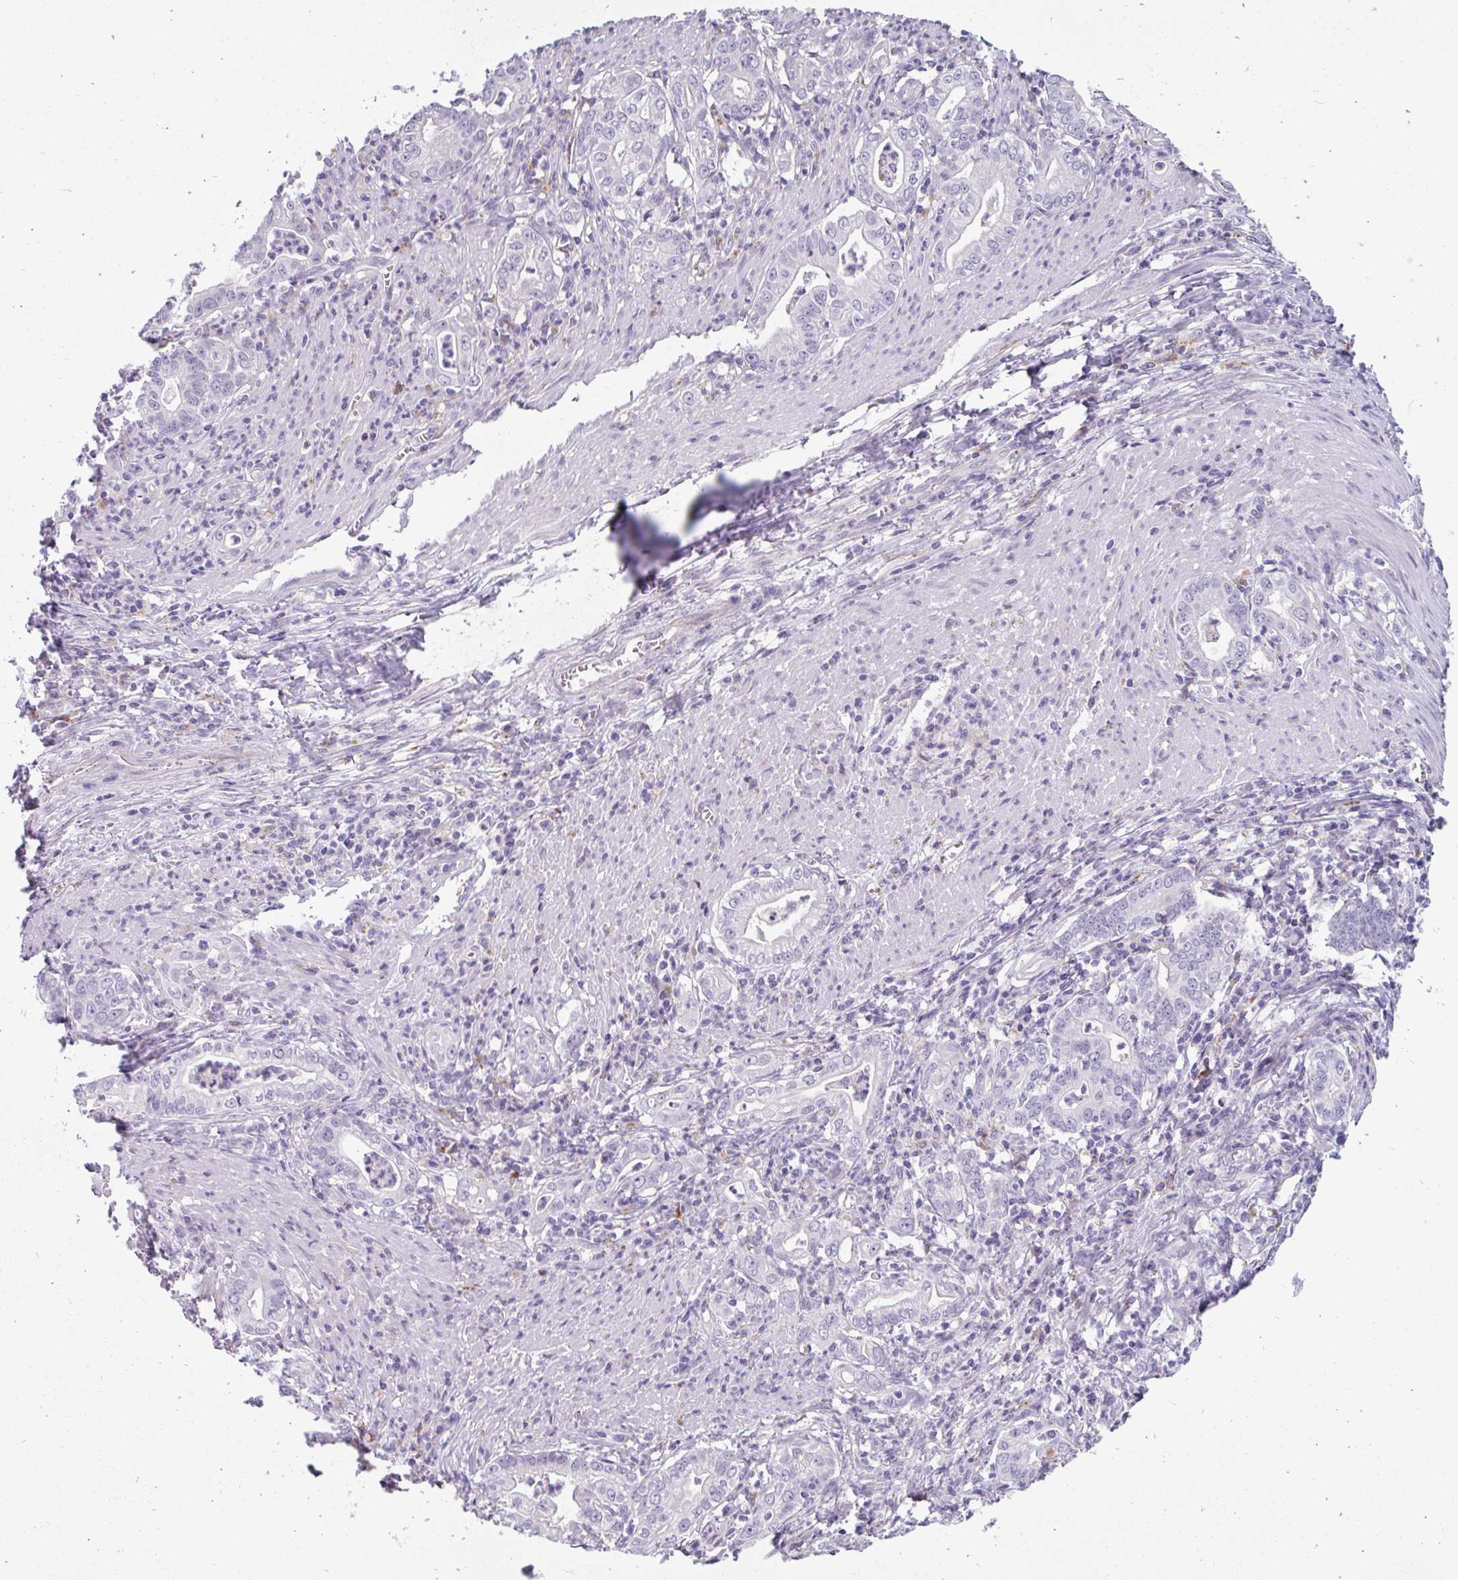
{"staining": {"intensity": "negative", "quantity": "none", "location": "none"}, "tissue": "stomach cancer", "cell_type": "Tumor cells", "image_type": "cancer", "snomed": [{"axis": "morphology", "description": "Adenocarcinoma, NOS"}, {"axis": "topography", "description": "Stomach, upper"}], "caption": "DAB immunohistochemical staining of stomach cancer displays no significant positivity in tumor cells. (Brightfield microscopy of DAB (3,3'-diaminobenzidine) IHC at high magnification).", "gene": "EIF1AD", "patient": {"sex": "female", "age": 79}}